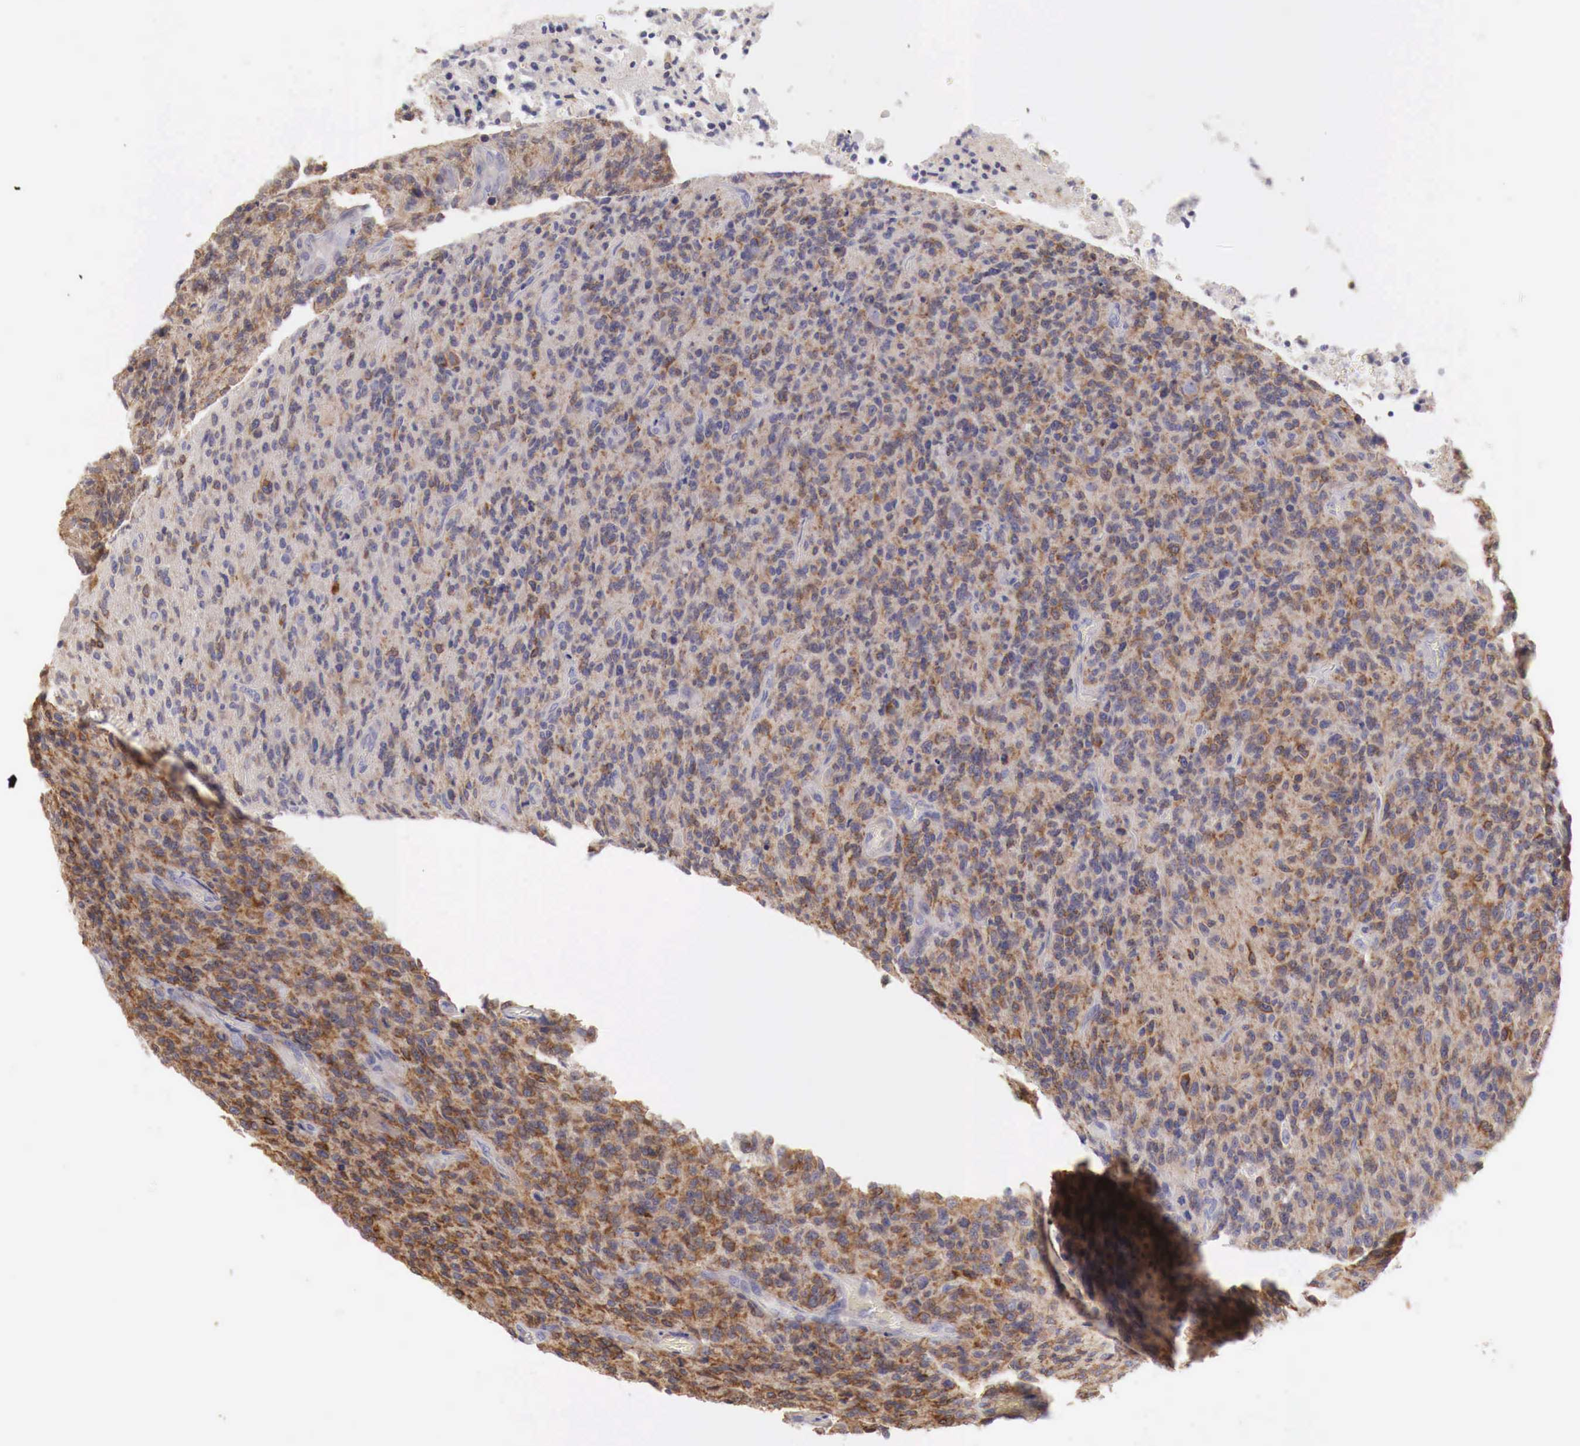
{"staining": {"intensity": "moderate", "quantity": "25%-75%", "location": "cytoplasmic/membranous"}, "tissue": "glioma", "cell_type": "Tumor cells", "image_type": "cancer", "snomed": [{"axis": "morphology", "description": "Glioma, malignant, High grade"}, {"axis": "topography", "description": "Brain"}], "caption": "Brown immunohistochemical staining in malignant high-grade glioma displays moderate cytoplasmic/membranous positivity in about 25%-75% of tumor cells. (IHC, brightfield microscopy, high magnification).", "gene": "NSDHL", "patient": {"sex": "male", "age": 36}}